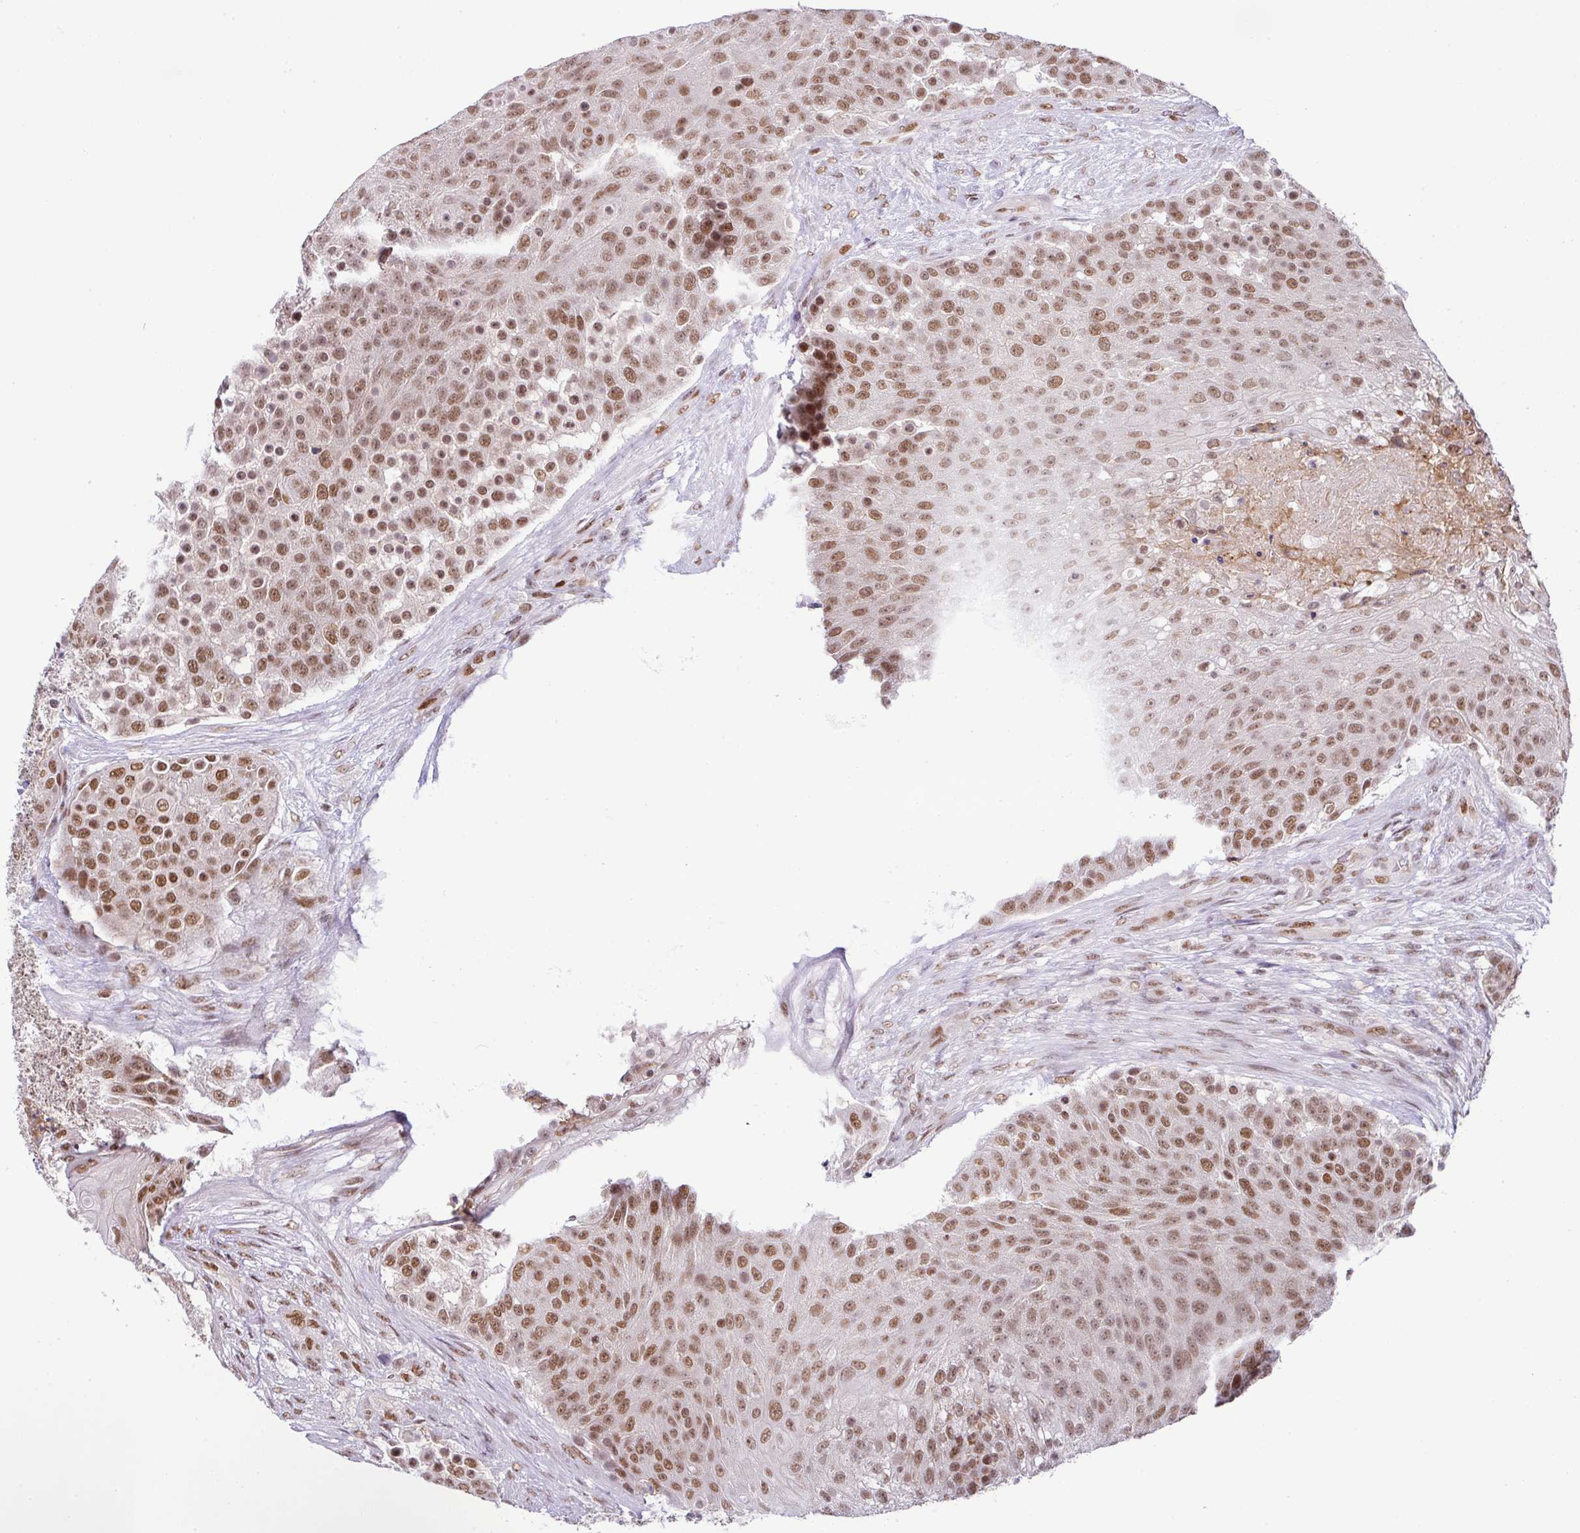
{"staining": {"intensity": "moderate", "quantity": ">75%", "location": "nuclear"}, "tissue": "urothelial cancer", "cell_type": "Tumor cells", "image_type": "cancer", "snomed": [{"axis": "morphology", "description": "Urothelial carcinoma, High grade"}, {"axis": "topography", "description": "Urinary bladder"}], "caption": "About >75% of tumor cells in urothelial cancer exhibit moderate nuclear protein staining as visualized by brown immunohistochemical staining.", "gene": "PGAP4", "patient": {"sex": "female", "age": 63}}